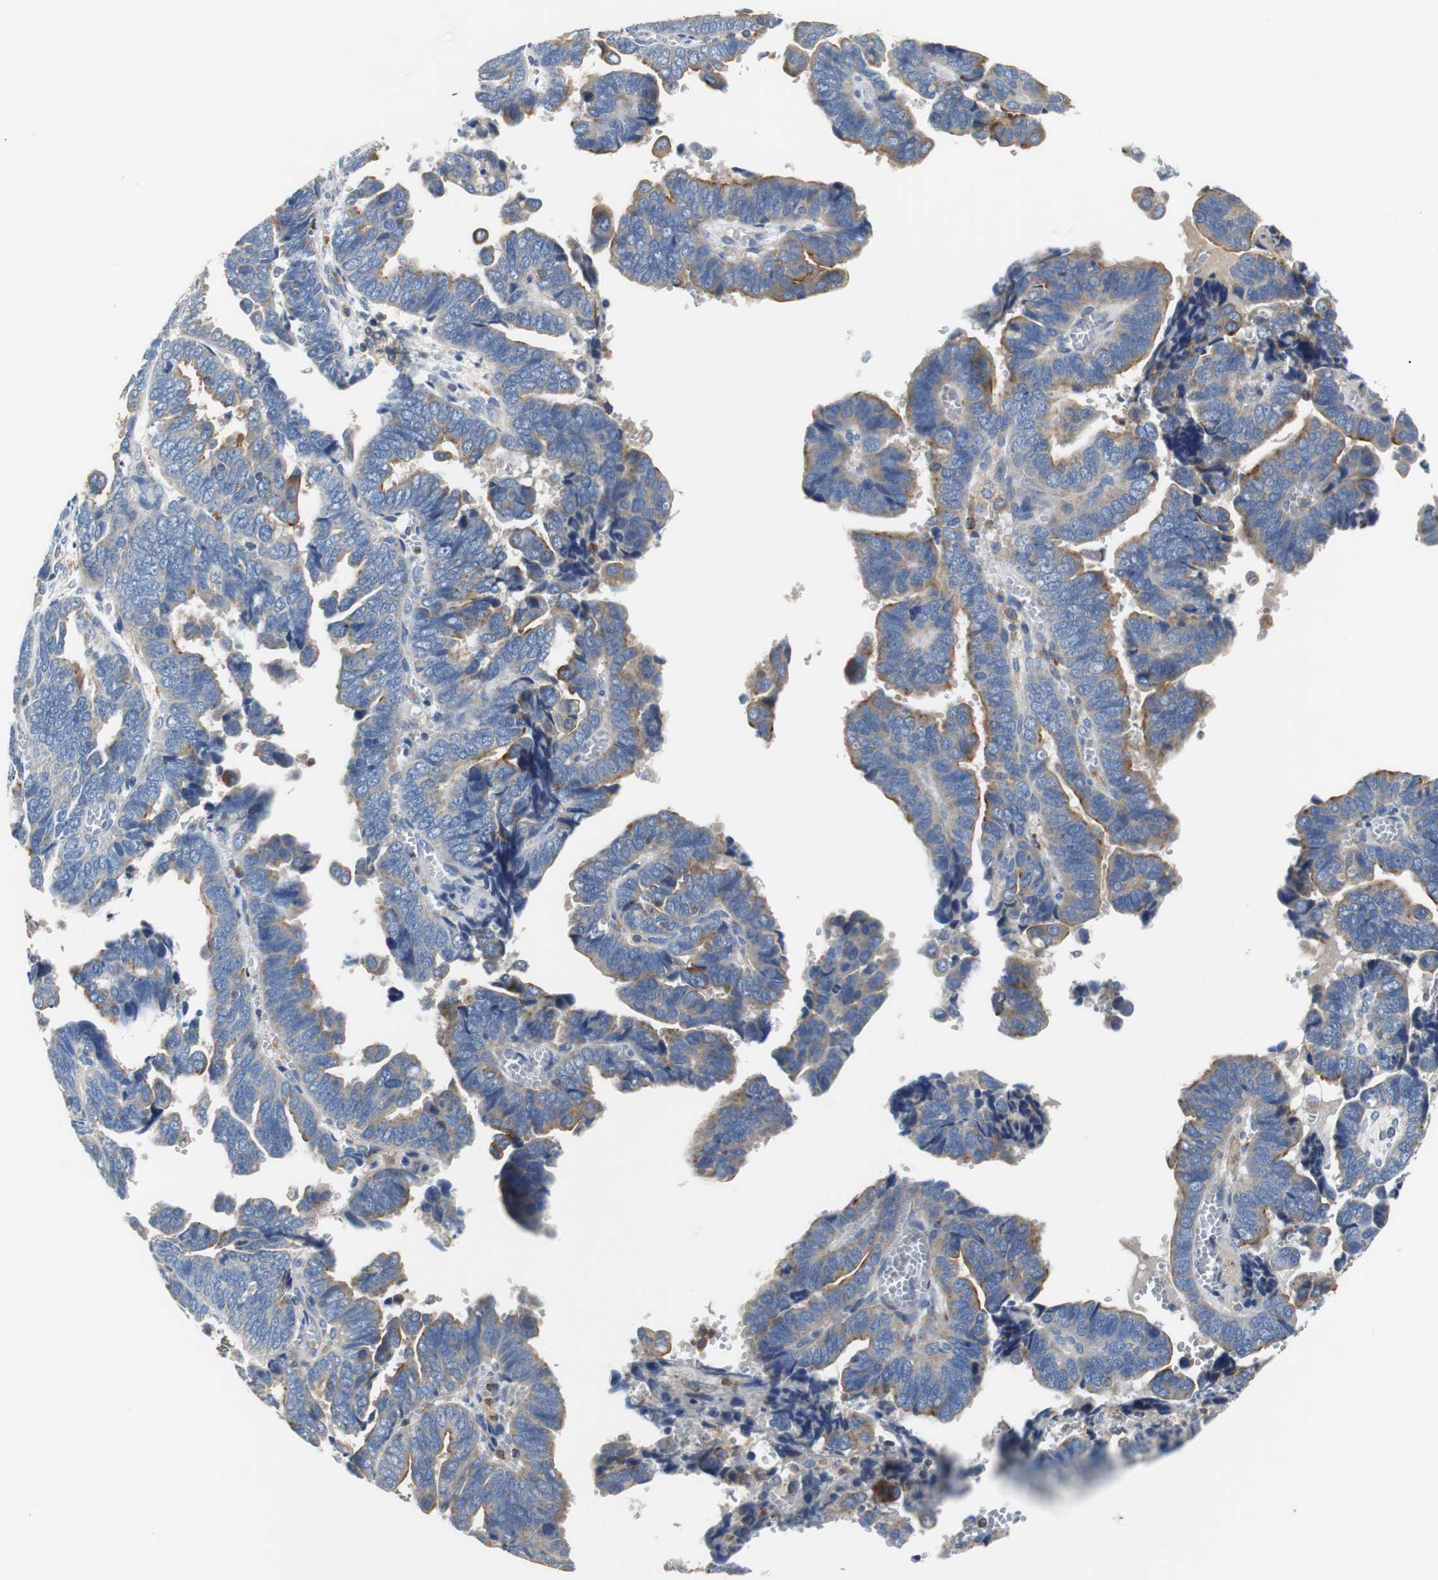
{"staining": {"intensity": "moderate", "quantity": ">75%", "location": "cytoplasmic/membranous"}, "tissue": "endometrial cancer", "cell_type": "Tumor cells", "image_type": "cancer", "snomed": [{"axis": "morphology", "description": "Adenocarcinoma, NOS"}, {"axis": "topography", "description": "Endometrium"}], "caption": "IHC staining of endometrial adenocarcinoma, which shows medium levels of moderate cytoplasmic/membranous expression in about >75% of tumor cells indicating moderate cytoplasmic/membranous protein staining. The staining was performed using DAB (brown) for protein detection and nuclei were counterstained in hematoxylin (blue).", "gene": "VAMP8", "patient": {"sex": "female", "age": 75}}